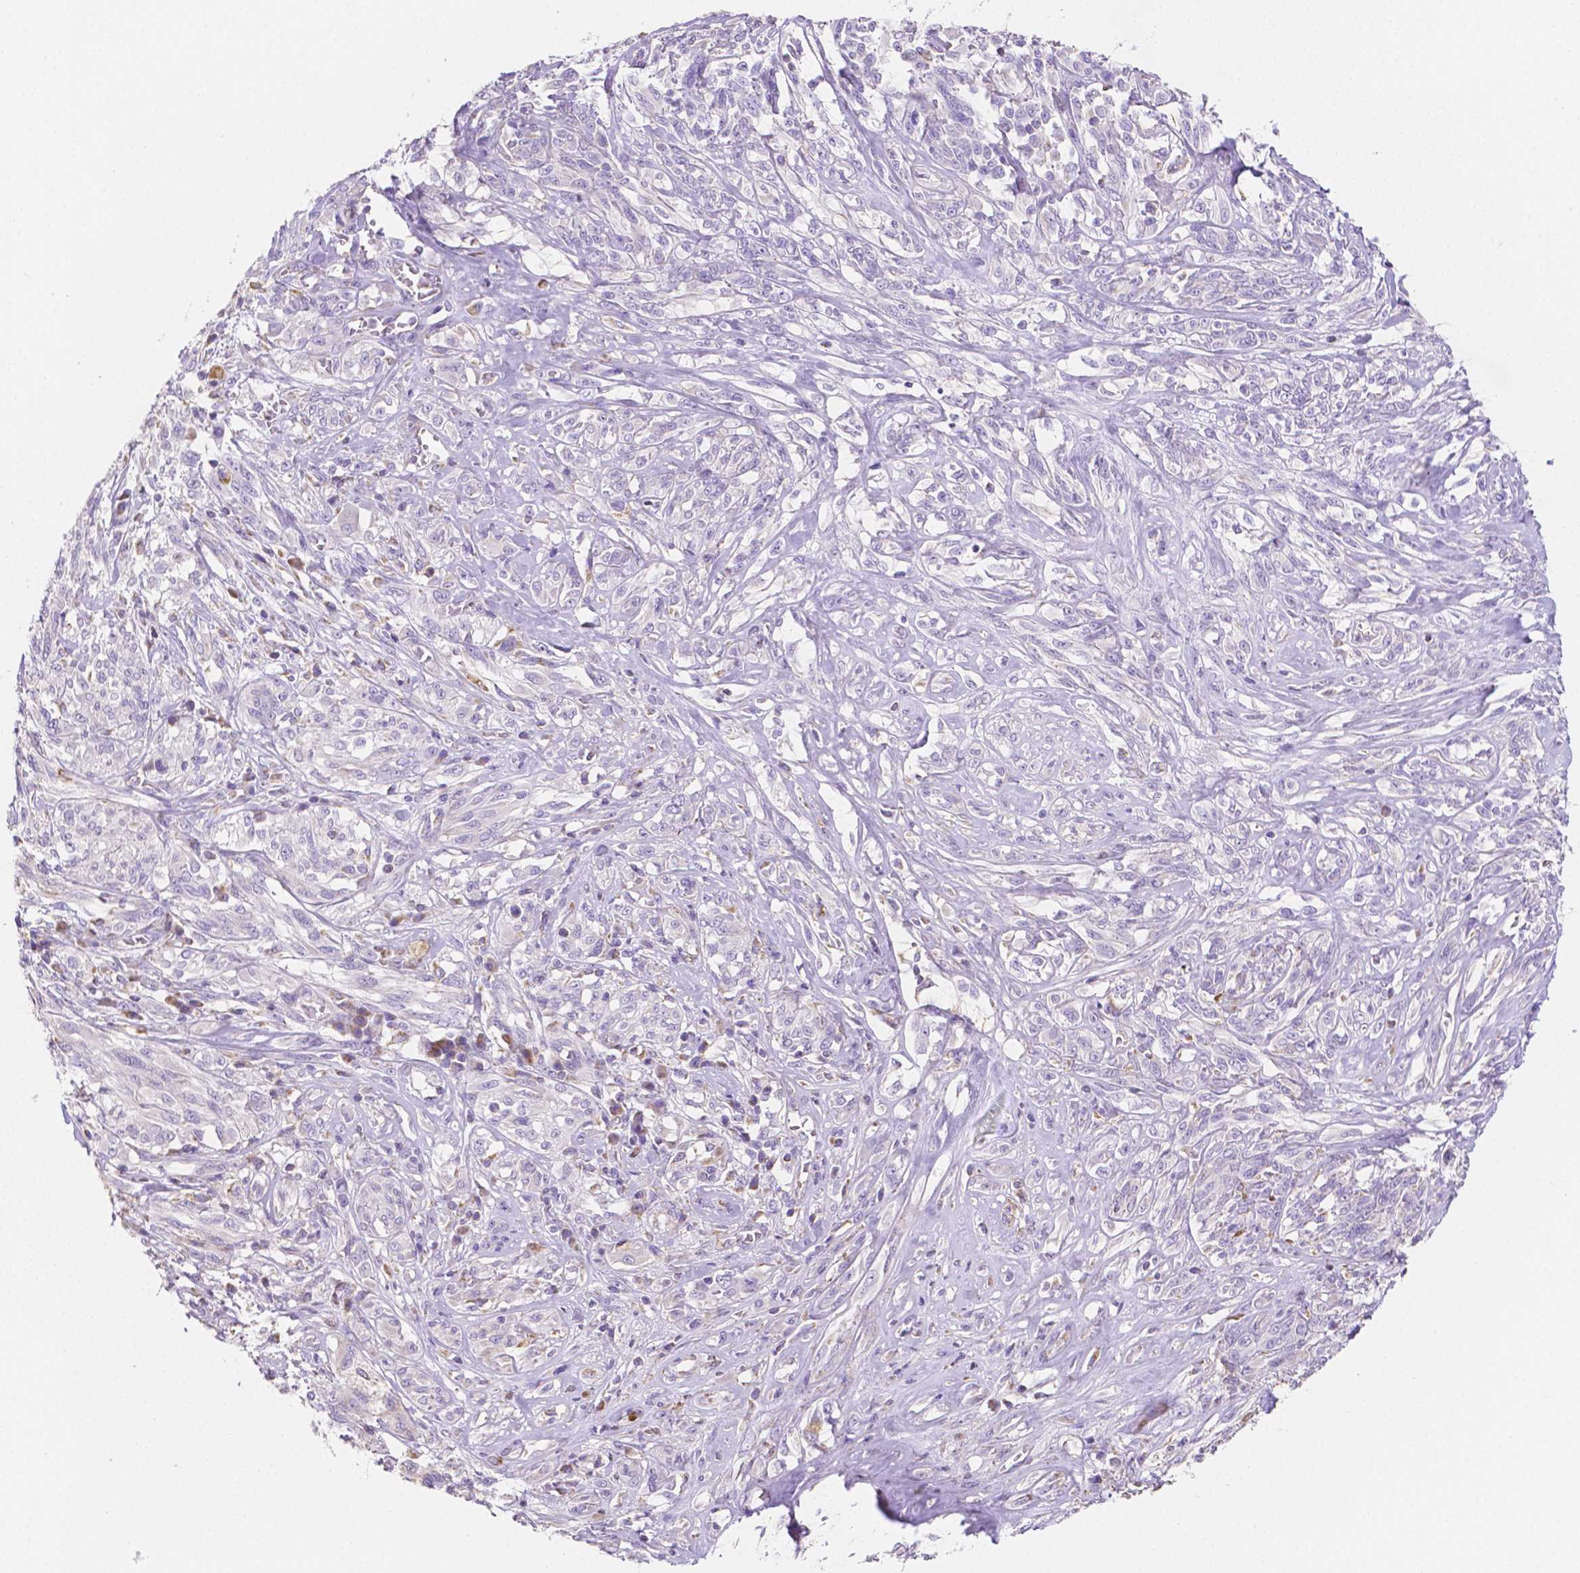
{"staining": {"intensity": "negative", "quantity": "none", "location": "none"}, "tissue": "melanoma", "cell_type": "Tumor cells", "image_type": "cancer", "snomed": [{"axis": "morphology", "description": "Malignant melanoma, NOS"}, {"axis": "topography", "description": "Skin"}], "caption": "A high-resolution histopathology image shows immunohistochemistry (IHC) staining of melanoma, which exhibits no significant positivity in tumor cells. (DAB IHC, high magnification).", "gene": "TMEM130", "patient": {"sex": "female", "age": 91}}